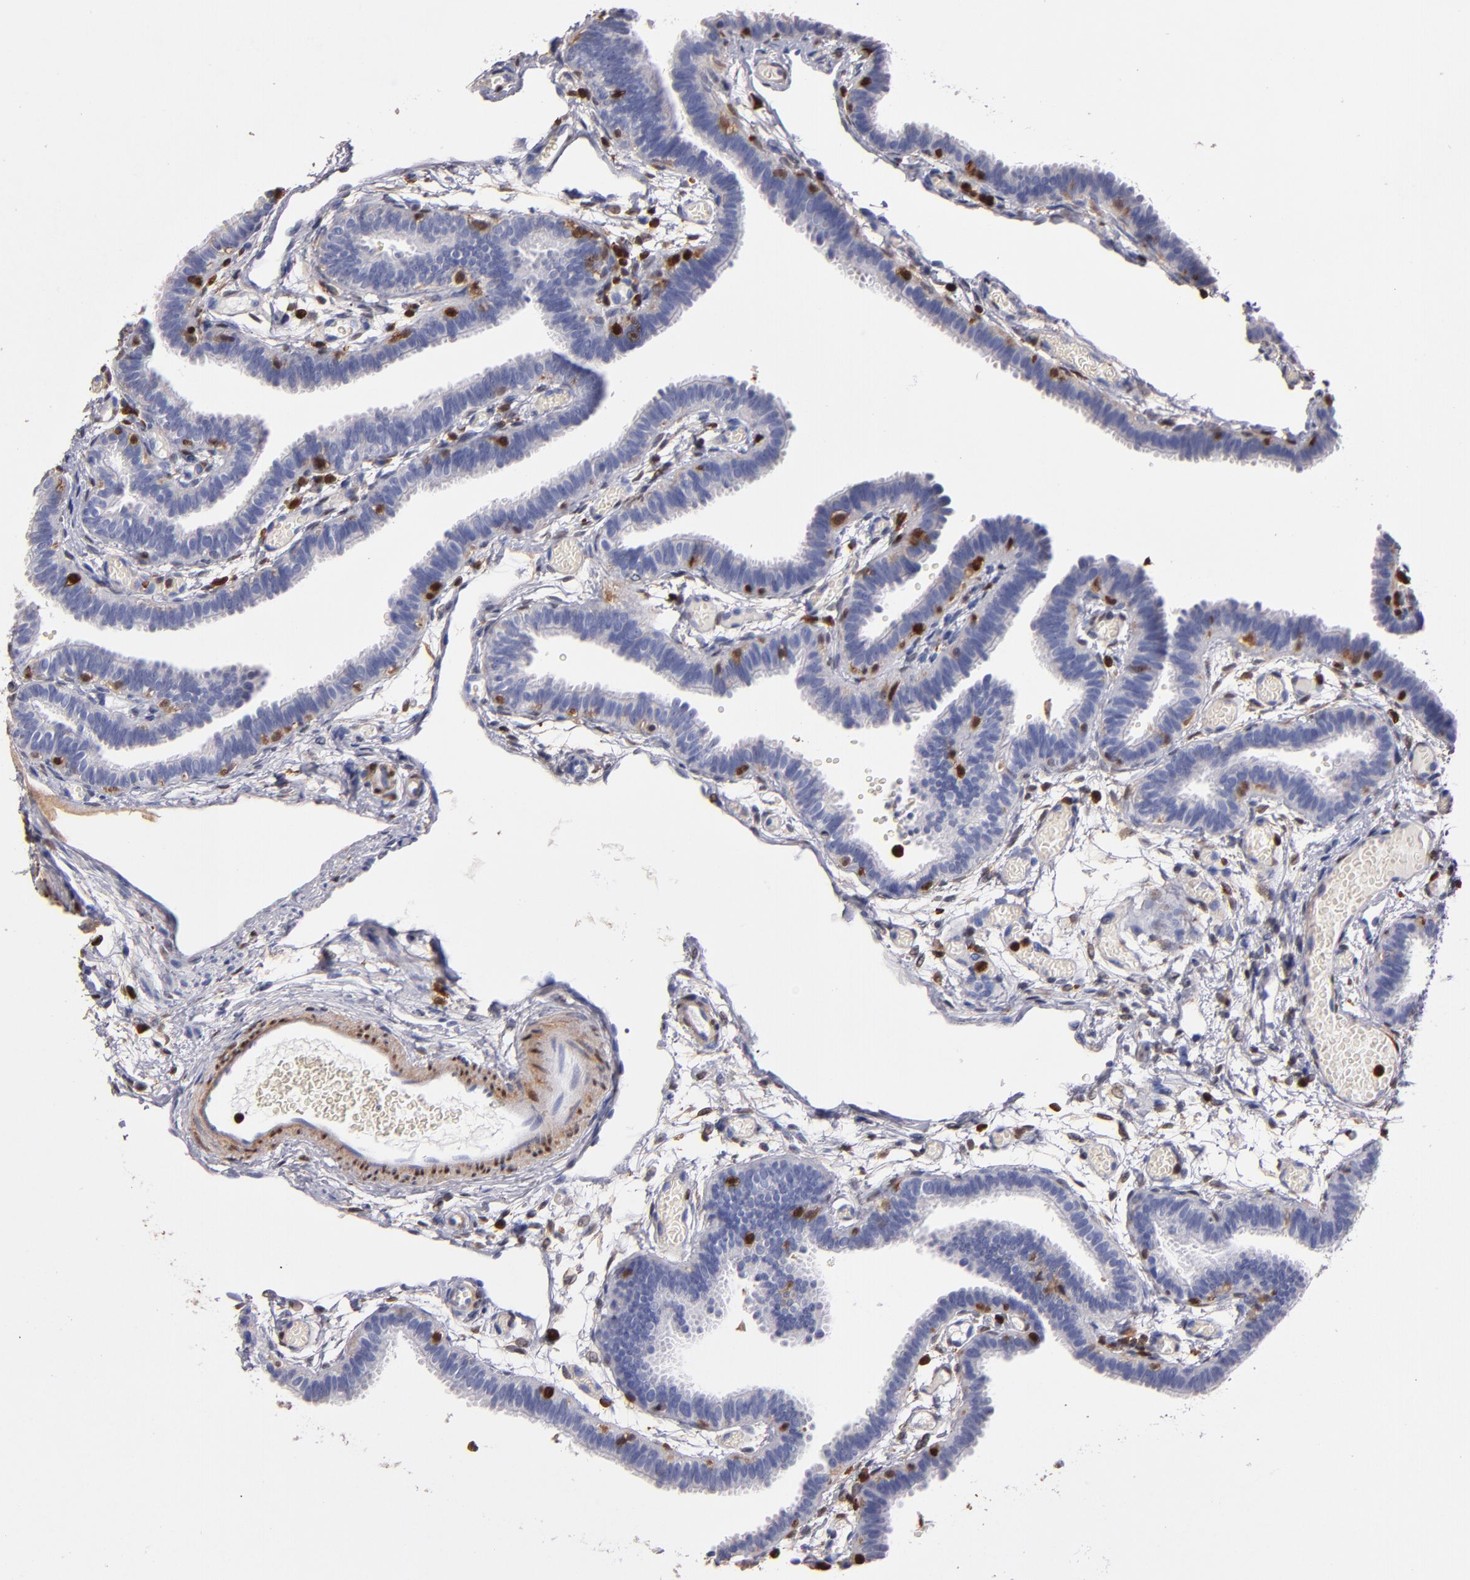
{"staining": {"intensity": "negative", "quantity": "none", "location": "none"}, "tissue": "fallopian tube", "cell_type": "Glandular cells", "image_type": "normal", "snomed": [{"axis": "morphology", "description": "Normal tissue, NOS"}, {"axis": "topography", "description": "Fallopian tube"}], "caption": "A micrograph of human fallopian tube is negative for staining in glandular cells. The staining is performed using DAB brown chromogen with nuclei counter-stained in using hematoxylin.", "gene": "S100A4", "patient": {"sex": "female", "age": 29}}